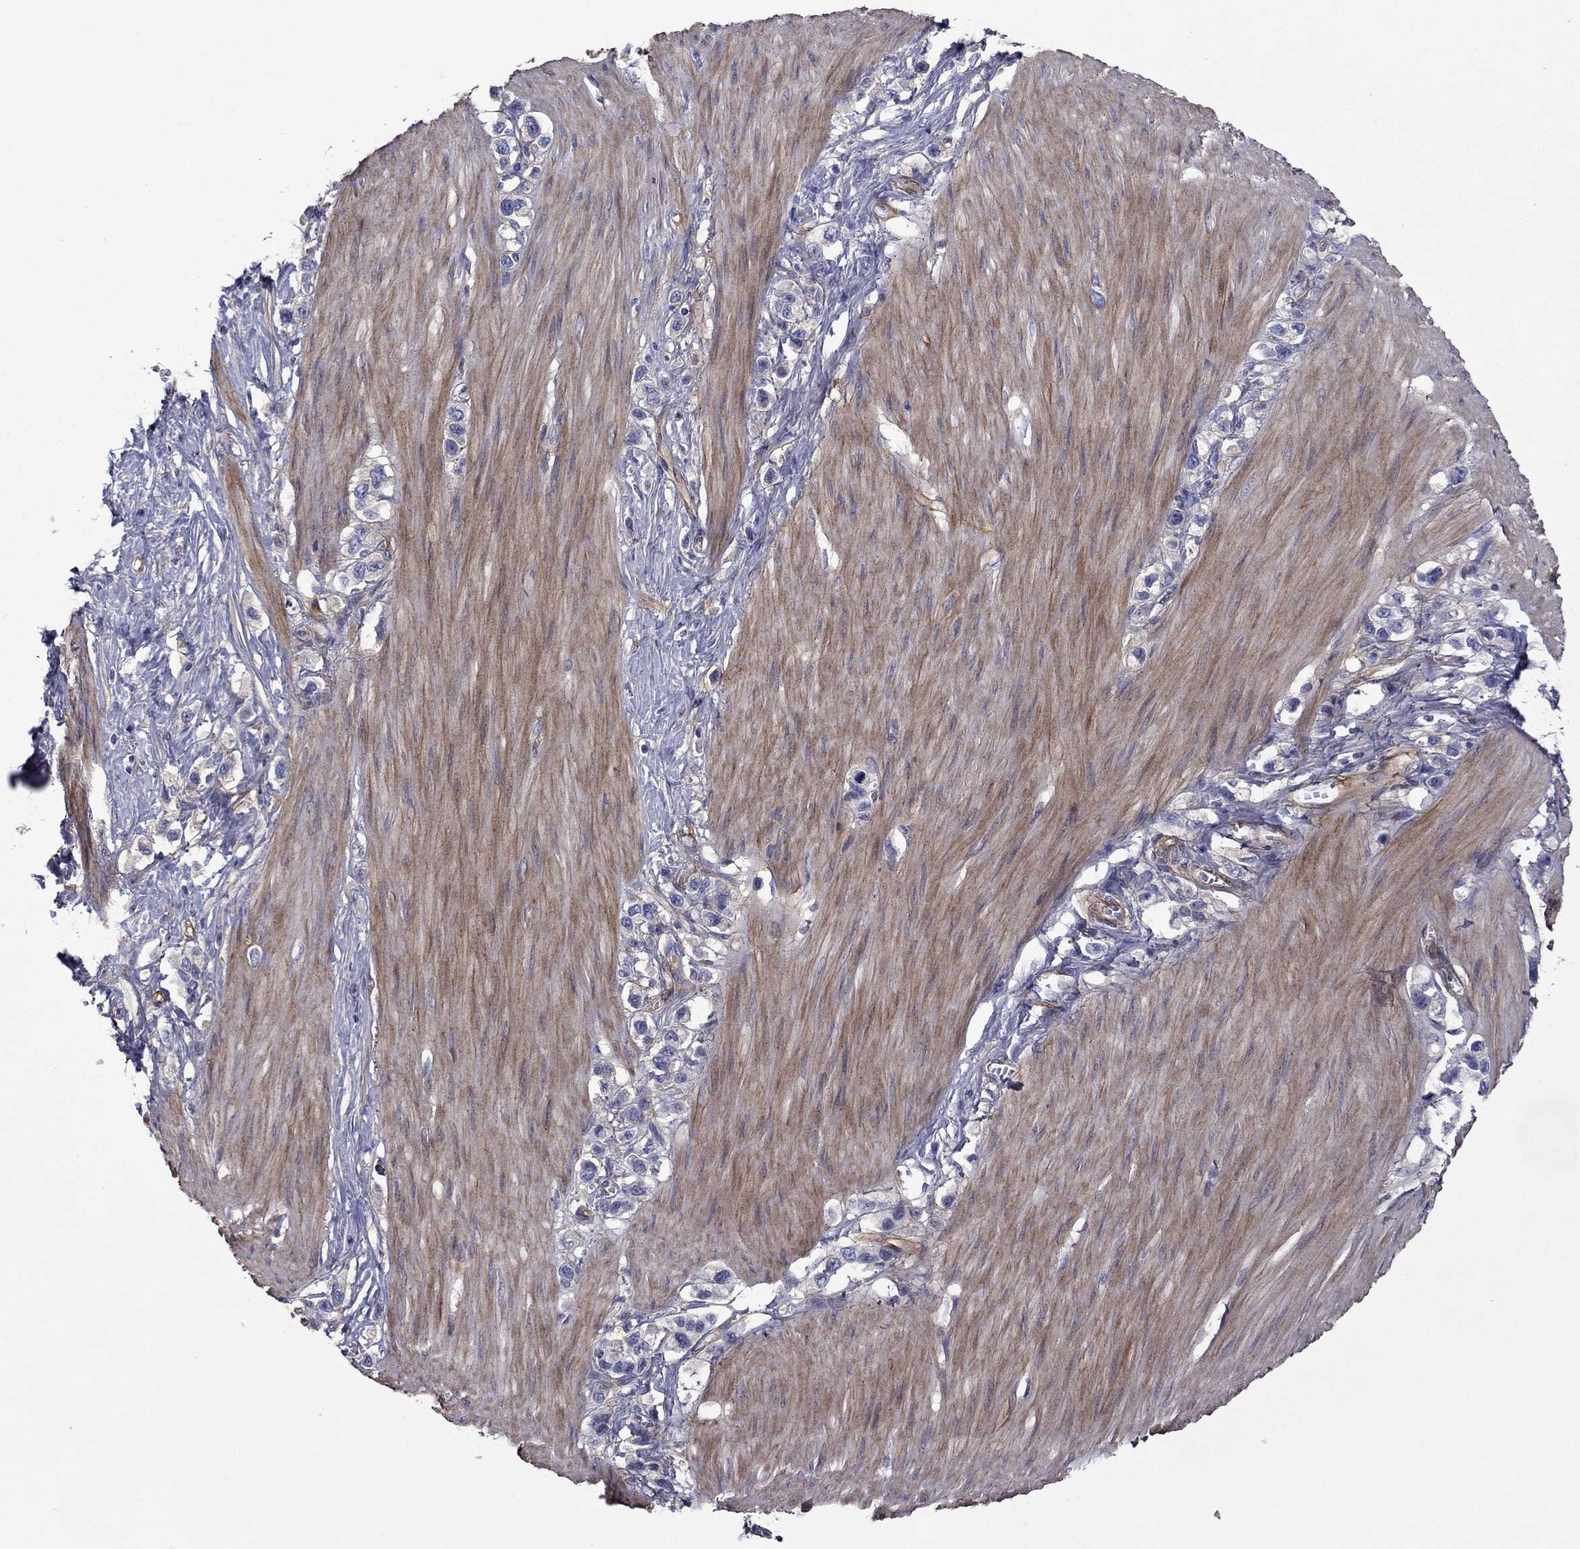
{"staining": {"intensity": "negative", "quantity": "none", "location": "none"}, "tissue": "stomach cancer", "cell_type": "Tumor cells", "image_type": "cancer", "snomed": [{"axis": "morphology", "description": "Normal tissue, NOS"}, {"axis": "morphology", "description": "Adenocarcinoma, NOS"}, {"axis": "morphology", "description": "Adenocarcinoma, High grade"}, {"axis": "topography", "description": "Stomach, upper"}, {"axis": "topography", "description": "Stomach"}], "caption": "Immunohistochemistry (IHC) of human stomach cancer (adenocarcinoma) exhibits no staining in tumor cells.", "gene": "HSPG2", "patient": {"sex": "female", "age": 65}}